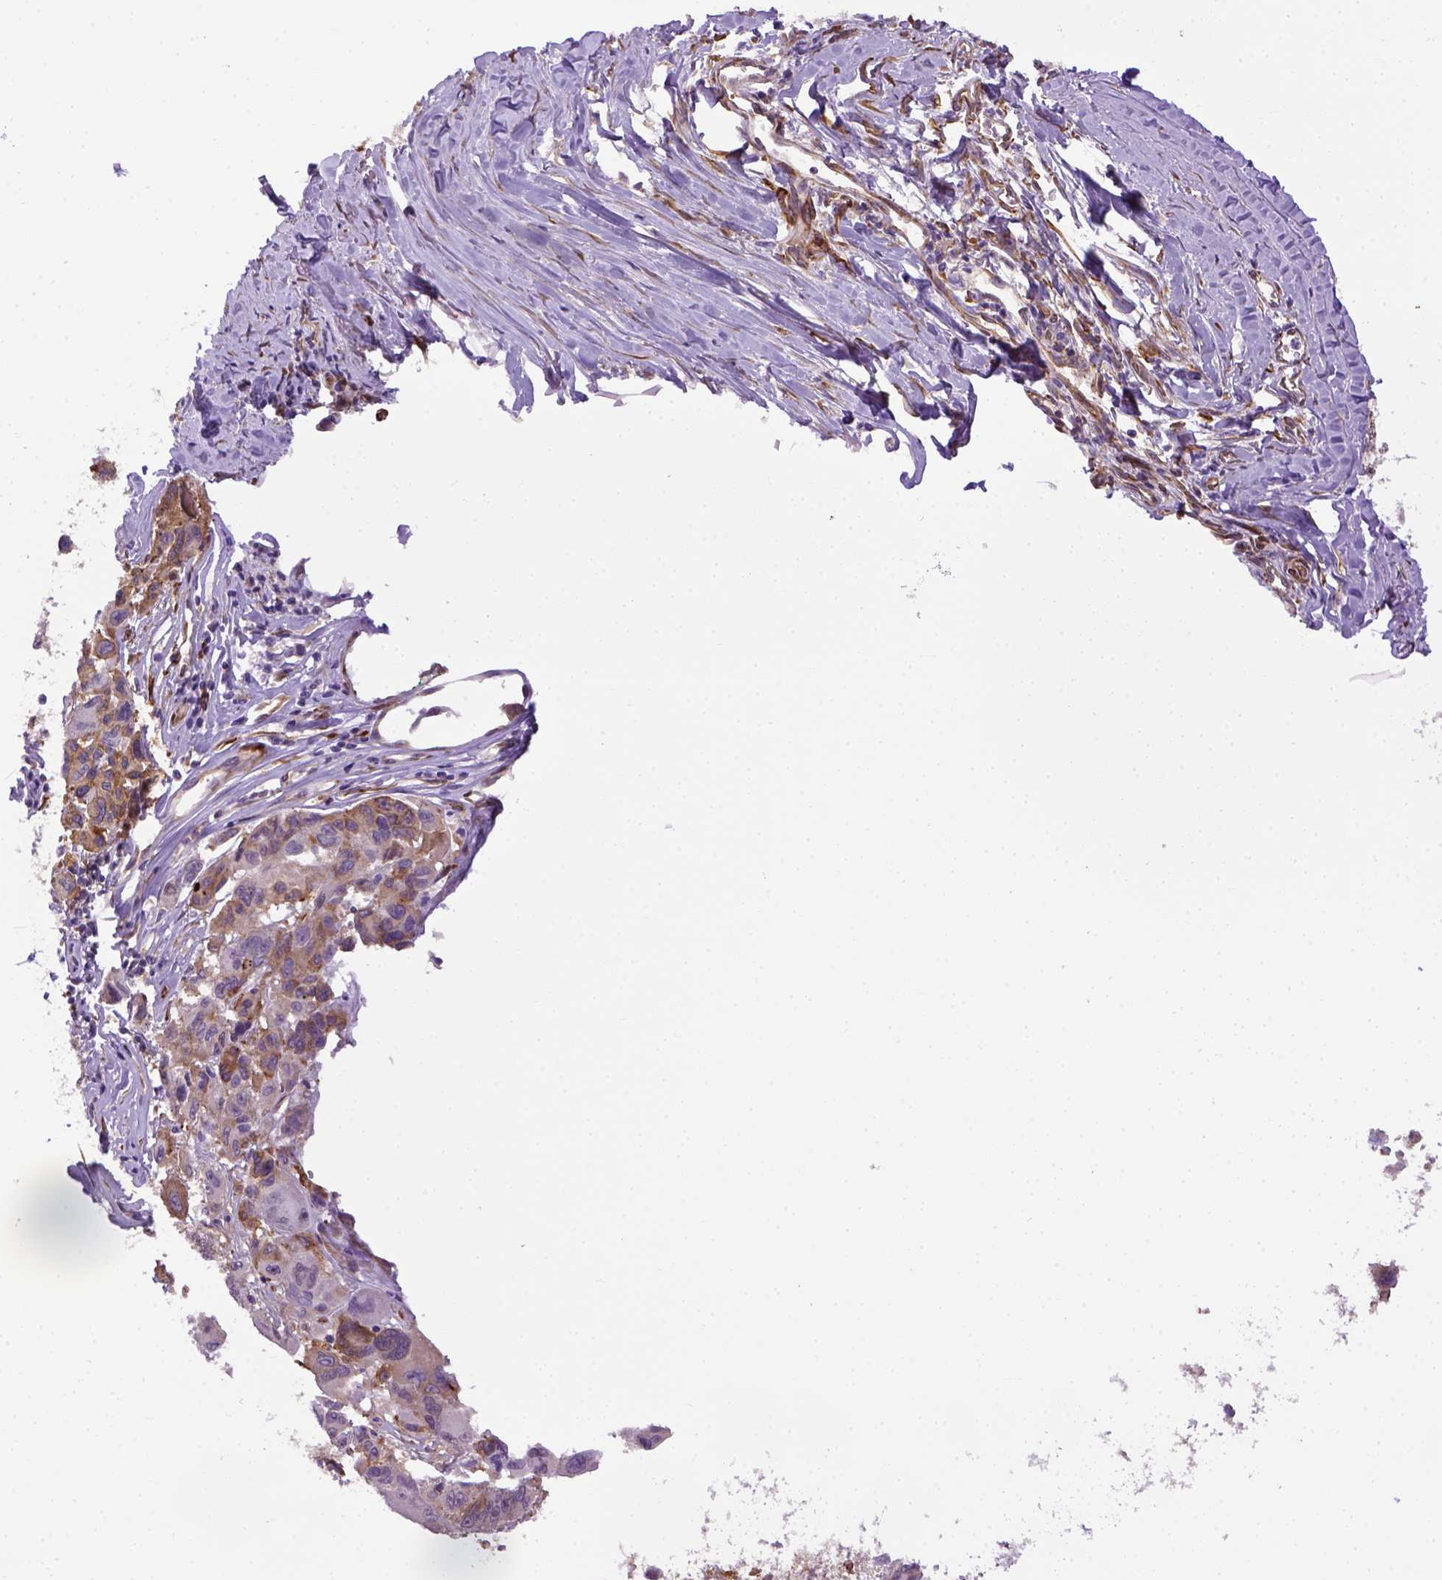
{"staining": {"intensity": "moderate", "quantity": ">75%", "location": "cytoplasmic/membranous"}, "tissue": "melanoma", "cell_type": "Tumor cells", "image_type": "cancer", "snomed": [{"axis": "morphology", "description": "Malignant melanoma, NOS"}, {"axis": "topography", "description": "Skin"}], "caption": "Approximately >75% of tumor cells in human malignant melanoma reveal moderate cytoplasmic/membranous protein positivity as visualized by brown immunohistochemical staining.", "gene": "KAZN", "patient": {"sex": "female", "age": 66}}